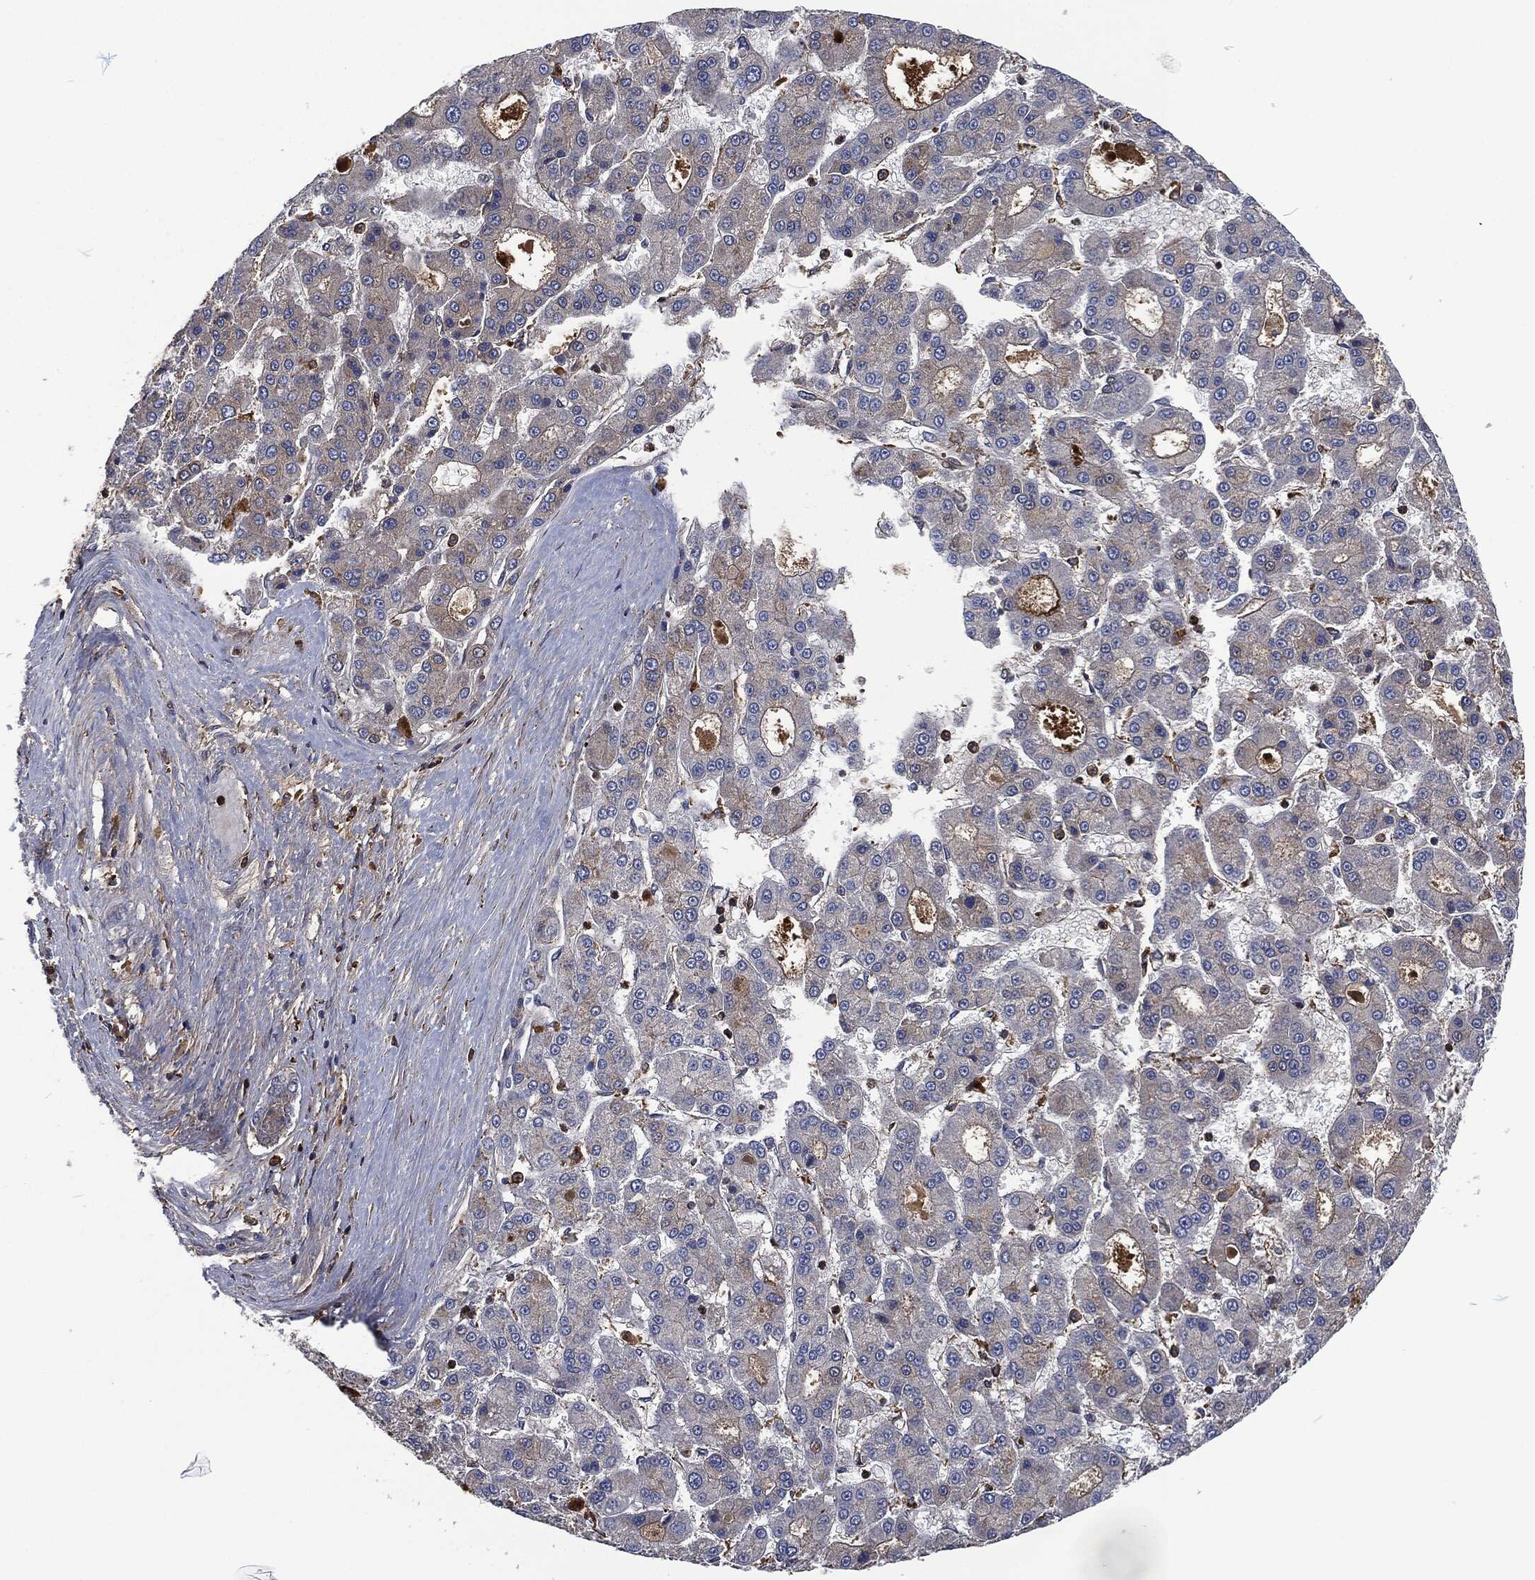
{"staining": {"intensity": "weak", "quantity": "<25%", "location": "cytoplasmic/membranous"}, "tissue": "liver cancer", "cell_type": "Tumor cells", "image_type": "cancer", "snomed": [{"axis": "morphology", "description": "Carcinoma, Hepatocellular, NOS"}, {"axis": "topography", "description": "Liver"}], "caption": "Tumor cells are negative for protein expression in human liver hepatocellular carcinoma. (Stains: DAB (3,3'-diaminobenzidine) immunohistochemistry (IHC) with hematoxylin counter stain, Microscopy: brightfield microscopy at high magnification).", "gene": "LGALS9", "patient": {"sex": "male", "age": 70}}